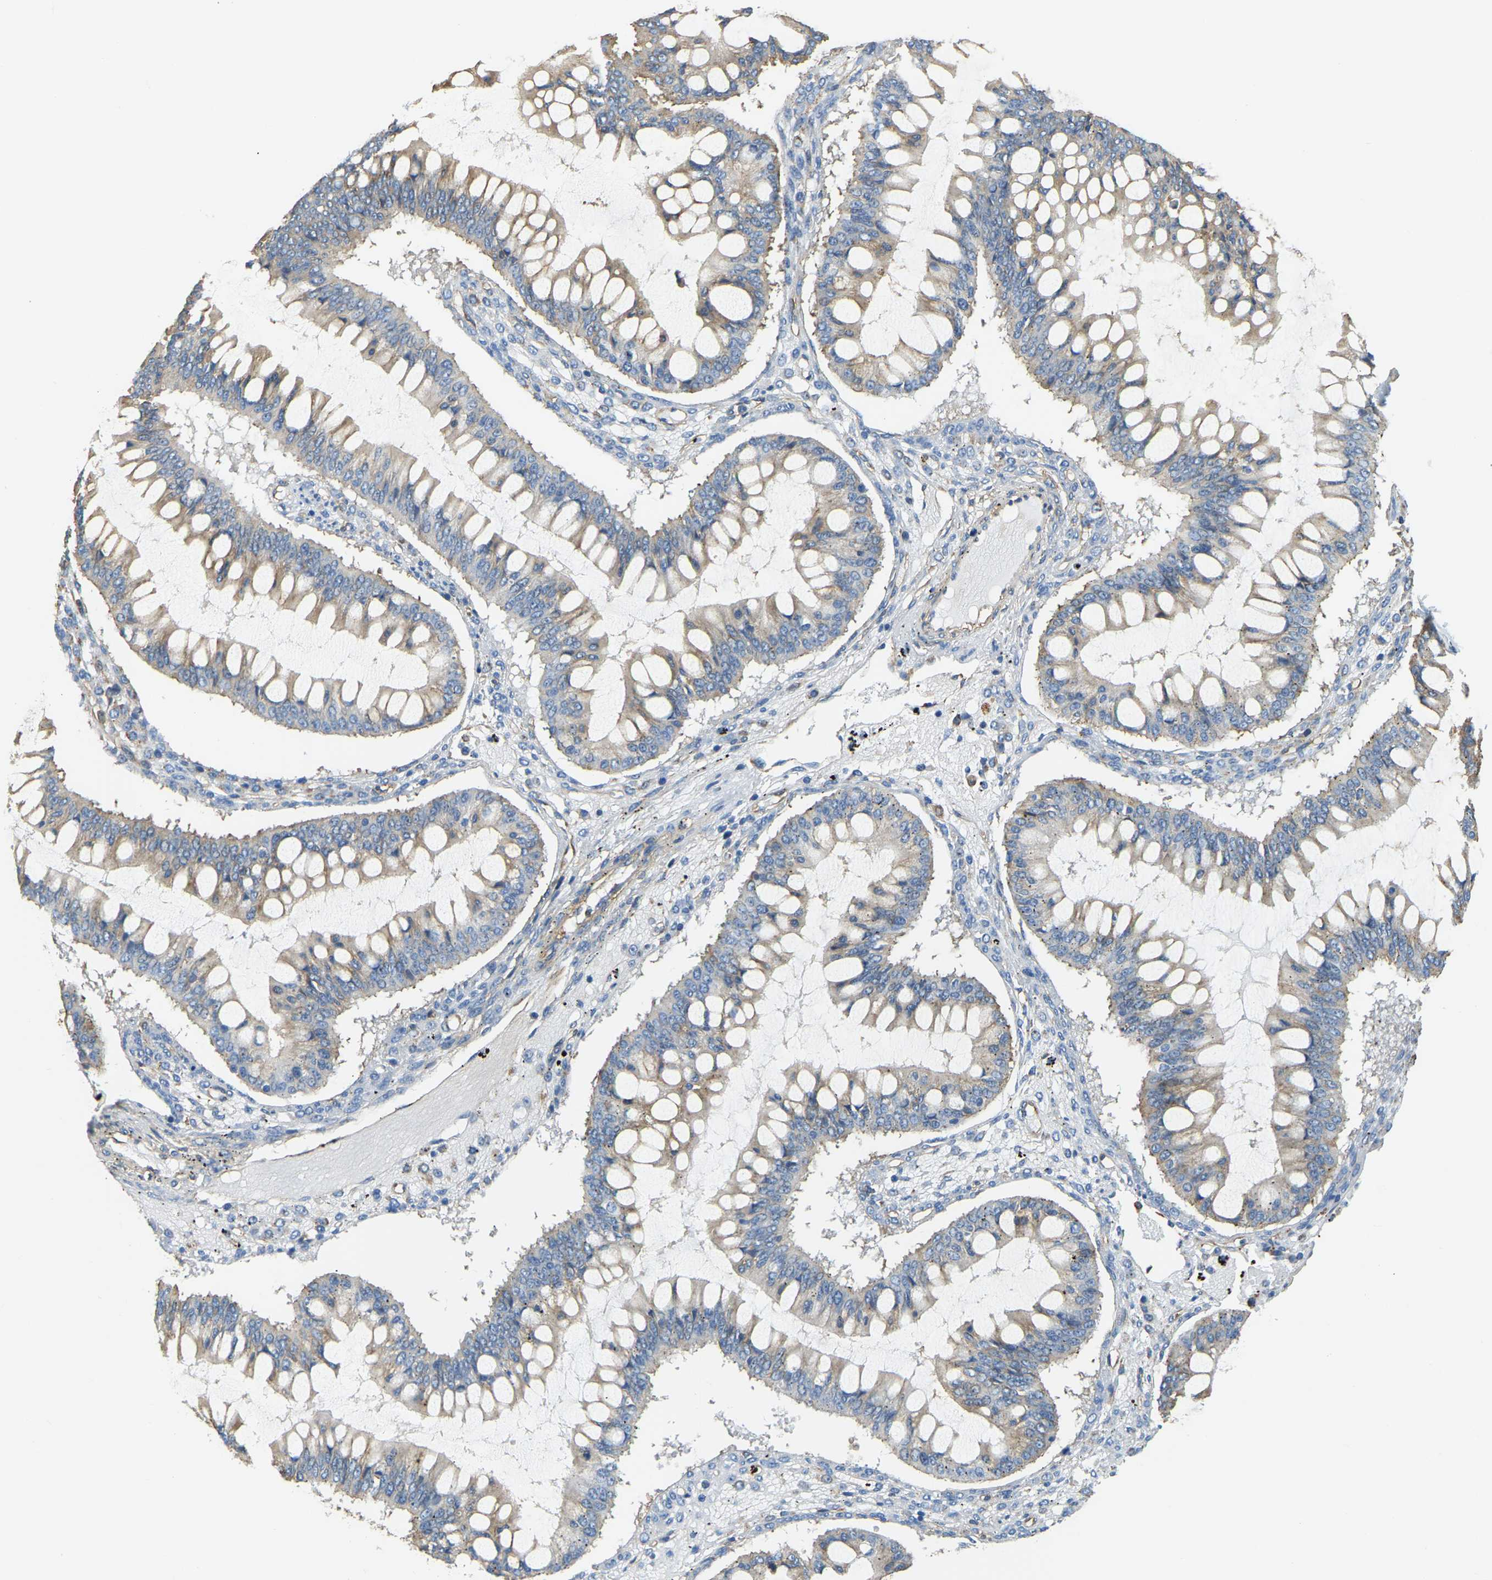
{"staining": {"intensity": "moderate", "quantity": "25%-75%", "location": "cytoplasmic/membranous"}, "tissue": "ovarian cancer", "cell_type": "Tumor cells", "image_type": "cancer", "snomed": [{"axis": "morphology", "description": "Cystadenocarcinoma, mucinous, NOS"}, {"axis": "topography", "description": "Ovary"}], "caption": "Immunohistochemical staining of human ovarian cancer demonstrates medium levels of moderate cytoplasmic/membranous positivity in approximately 25%-75% of tumor cells.", "gene": "AHNAK", "patient": {"sex": "female", "age": 73}}